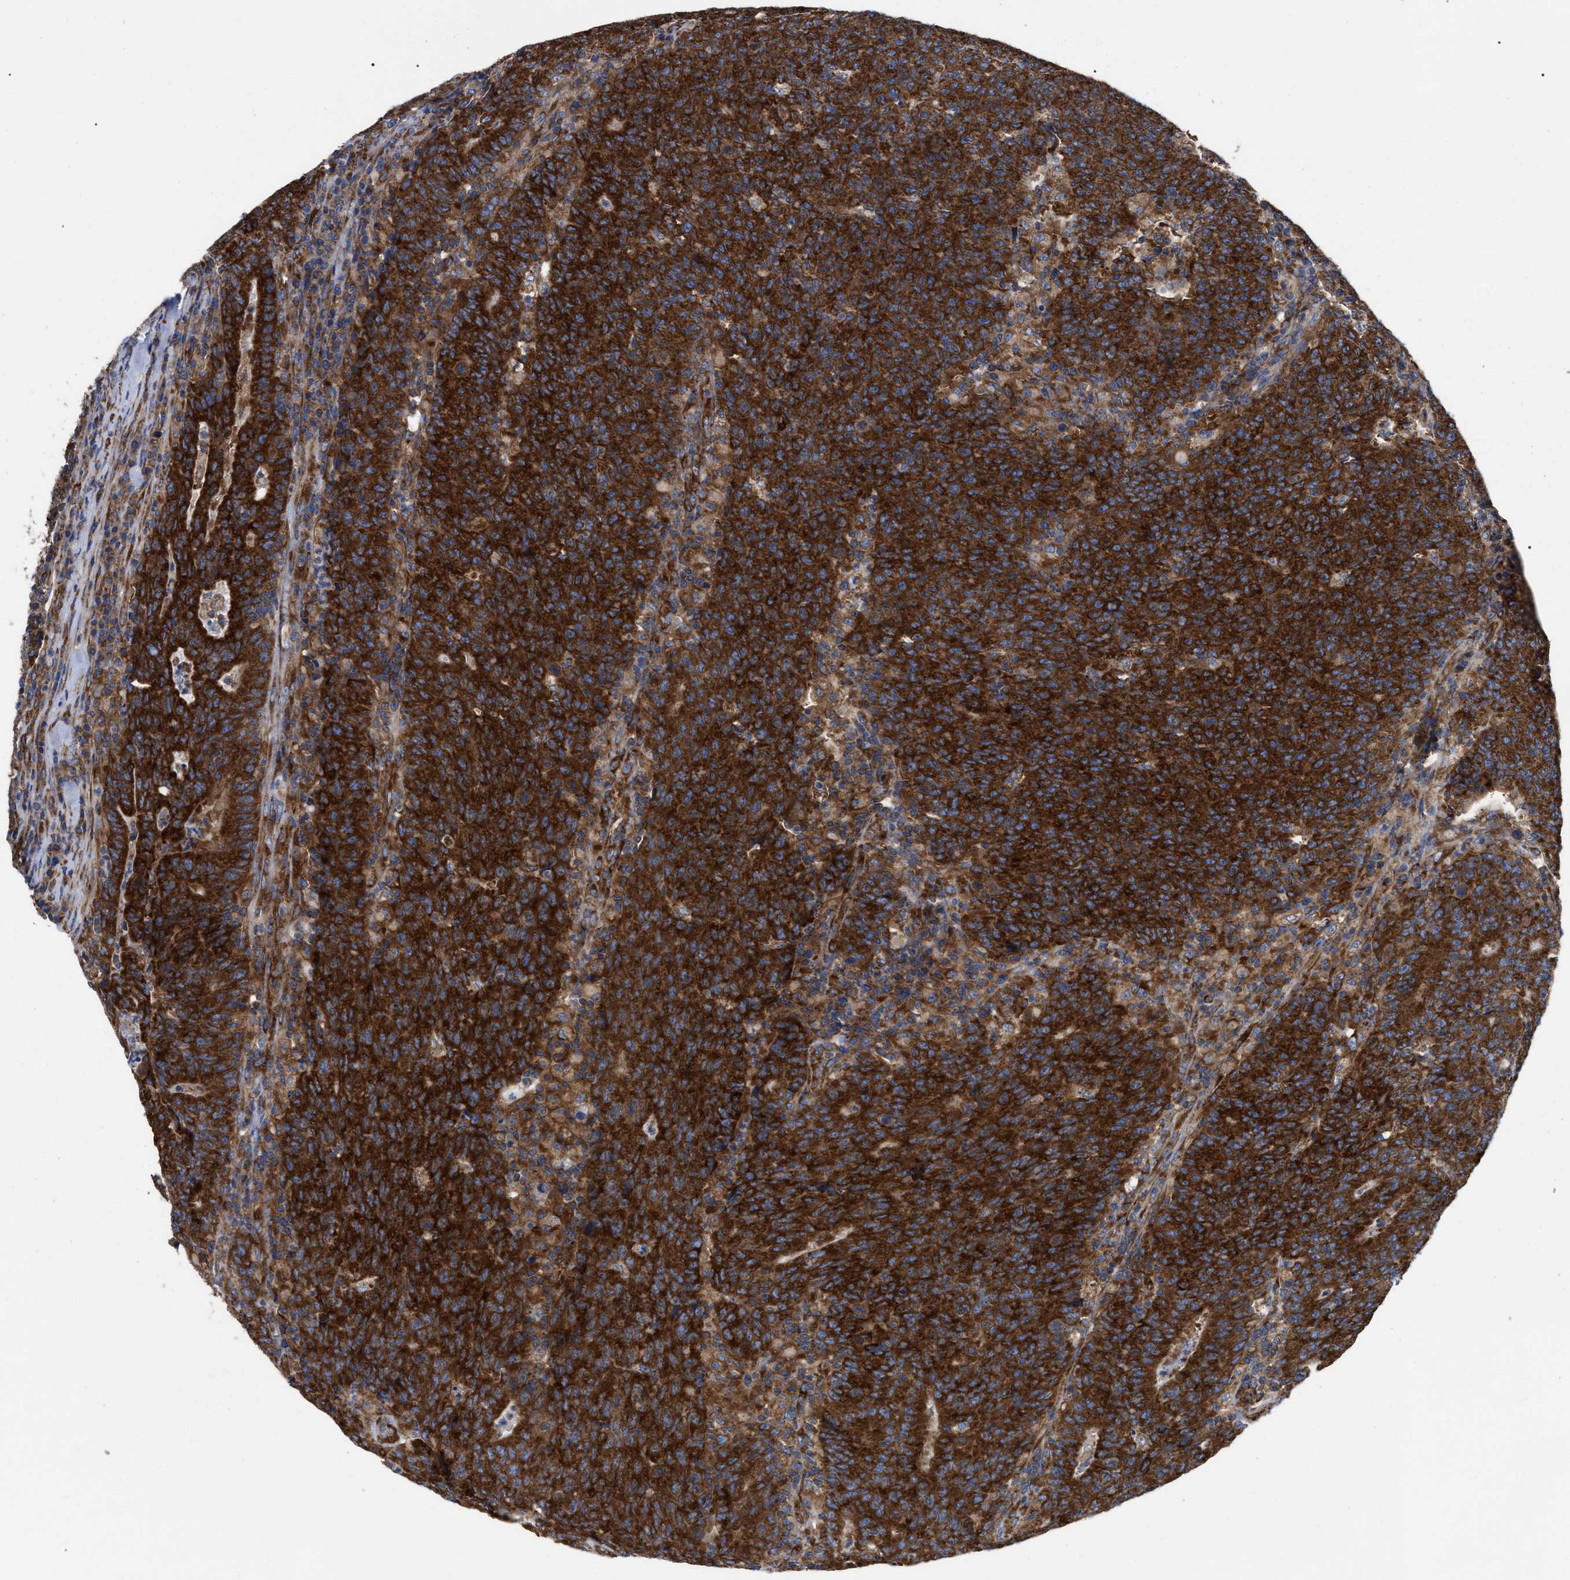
{"staining": {"intensity": "strong", "quantity": ">75%", "location": "cytoplasmic/membranous"}, "tissue": "colorectal cancer", "cell_type": "Tumor cells", "image_type": "cancer", "snomed": [{"axis": "morphology", "description": "Adenocarcinoma, NOS"}, {"axis": "topography", "description": "Colon"}], "caption": "Protein staining reveals strong cytoplasmic/membranous expression in about >75% of tumor cells in colorectal adenocarcinoma. (DAB IHC with brightfield microscopy, high magnification).", "gene": "FAM120A", "patient": {"sex": "female", "age": 75}}